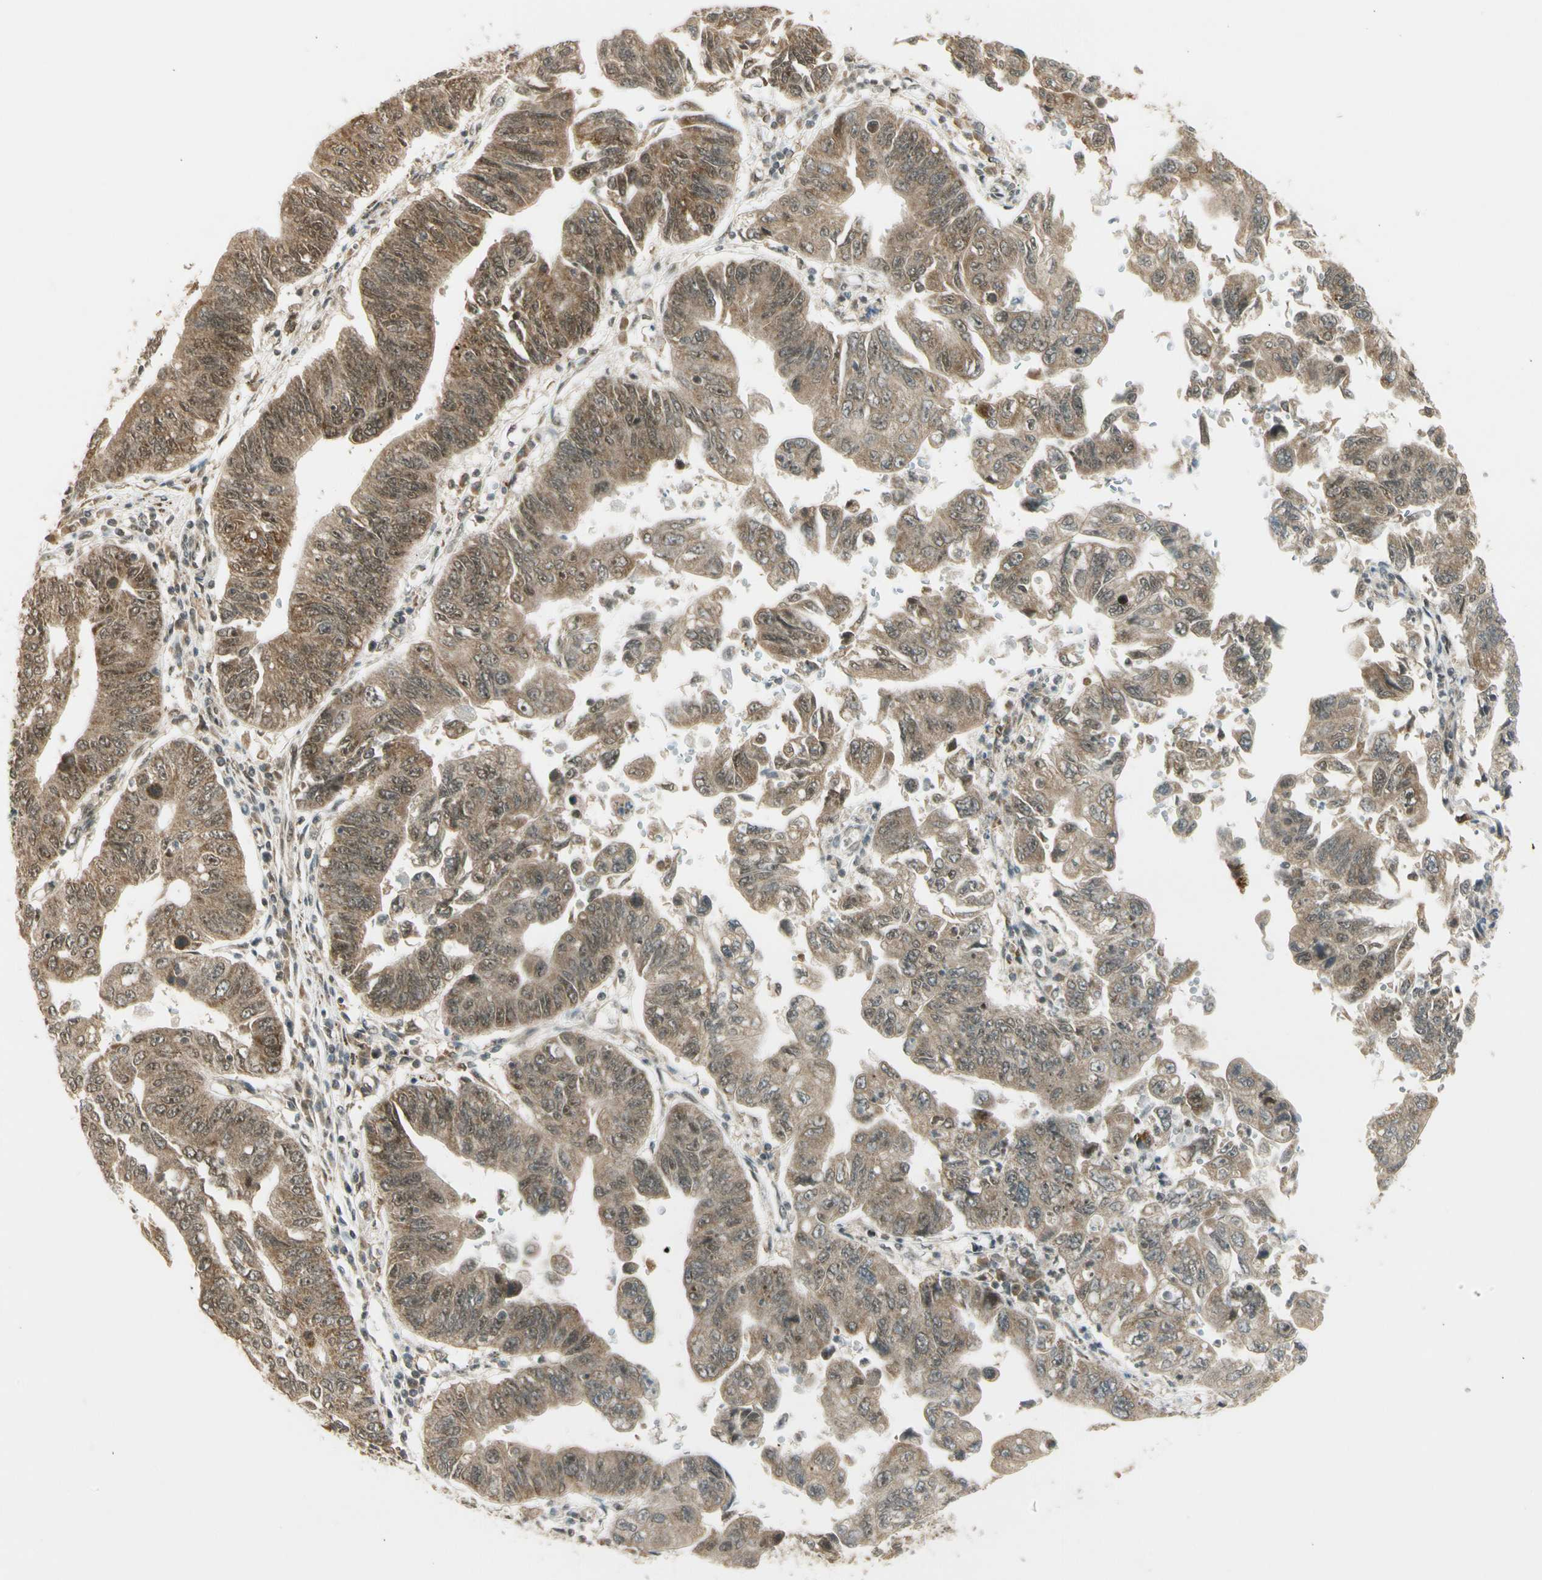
{"staining": {"intensity": "moderate", "quantity": "25%-75%", "location": "cytoplasmic/membranous"}, "tissue": "stomach cancer", "cell_type": "Tumor cells", "image_type": "cancer", "snomed": [{"axis": "morphology", "description": "Adenocarcinoma, NOS"}, {"axis": "topography", "description": "Stomach"}], "caption": "High-magnification brightfield microscopy of adenocarcinoma (stomach) stained with DAB (brown) and counterstained with hematoxylin (blue). tumor cells exhibit moderate cytoplasmic/membranous staining is appreciated in about25%-75% of cells. The staining was performed using DAB to visualize the protein expression in brown, while the nuclei were stained in blue with hematoxylin (Magnification: 20x).", "gene": "ZNF135", "patient": {"sex": "male", "age": 59}}